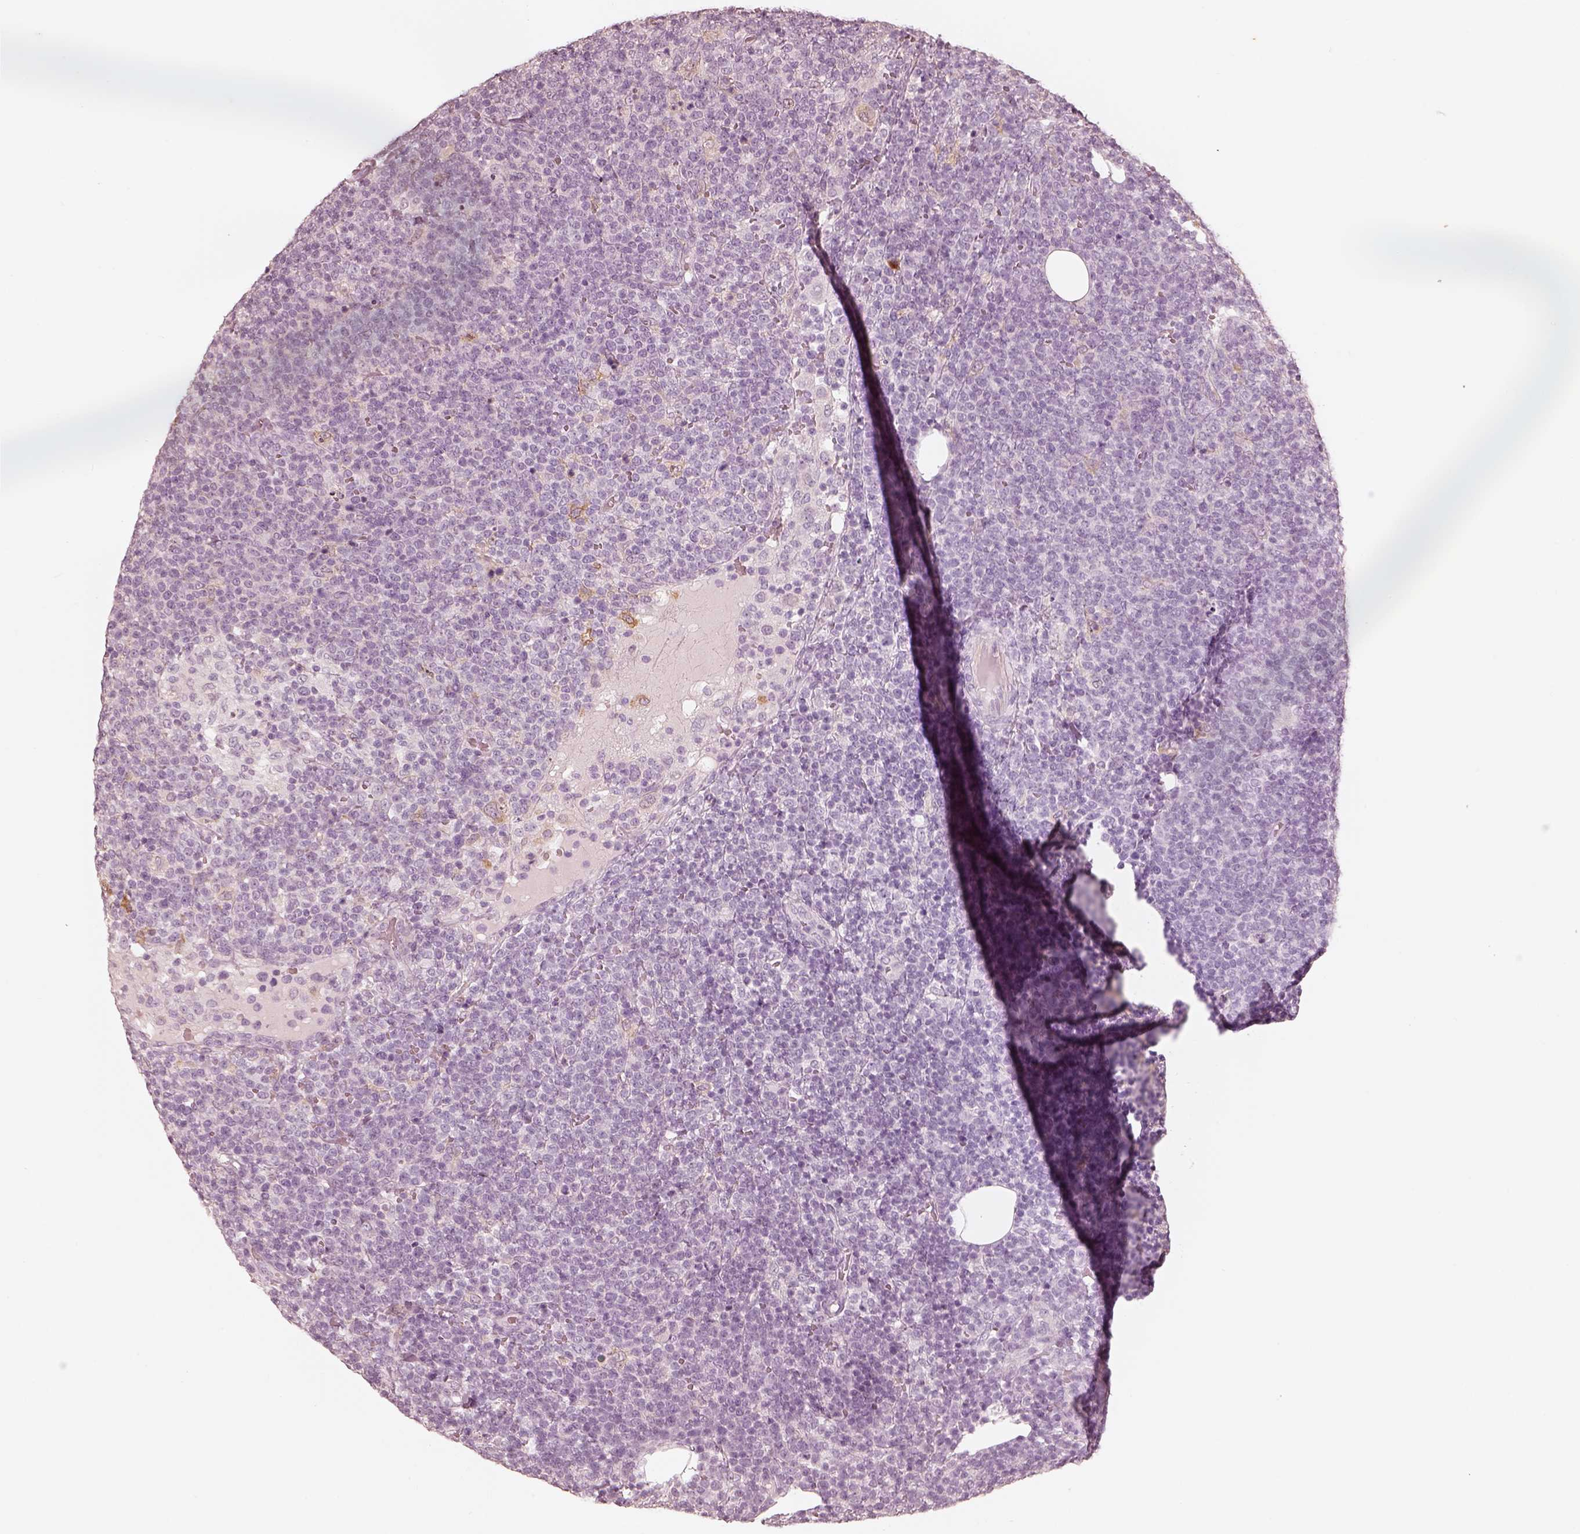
{"staining": {"intensity": "negative", "quantity": "none", "location": "none"}, "tissue": "lymphoma", "cell_type": "Tumor cells", "image_type": "cancer", "snomed": [{"axis": "morphology", "description": "Malignant lymphoma, non-Hodgkin's type, High grade"}, {"axis": "topography", "description": "Lymph node"}], "caption": "The photomicrograph reveals no significant staining in tumor cells of lymphoma.", "gene": "WLS", "patient": {"sex": "male", "age": 61}}